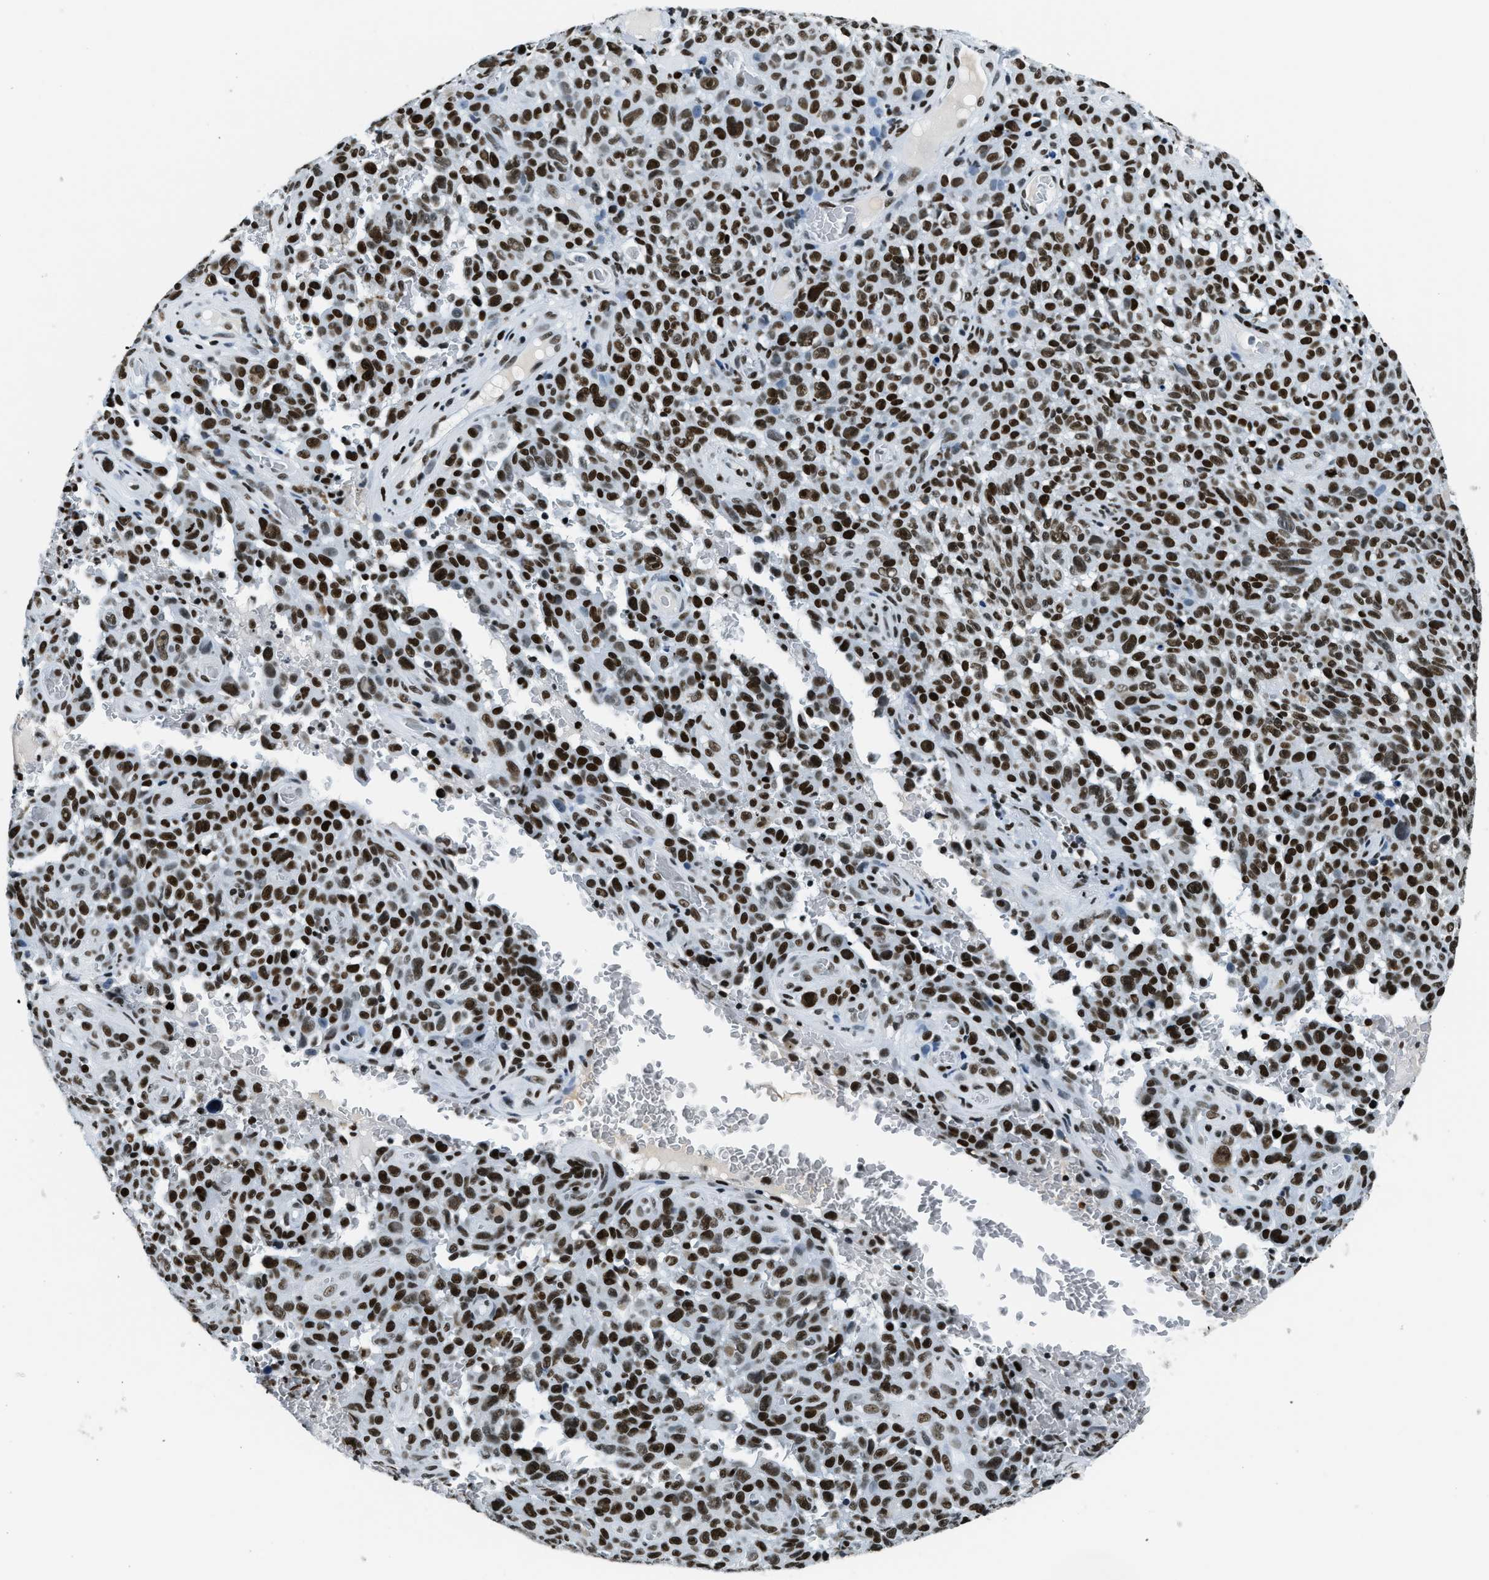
{"staining": {"intensity": "strong", "quantity": ">75%", "location": "nuclear"}, "tissue": "melanoma", "cell_type": "Tumor cells", "image_type": "cancer", "snomed": [{"axis": "morphology", "description": "Malignant melanoma, NOS"}, {"axis": "topography", "description": "Skin"}], "caption": "The micrograph demonstrates immunohistochemical staining of malignant melanoma. There is strong nuclear staining is present in approximately >75% of tumor cells.", "gene": "TOP1", "patient": {"sex": "female", "age": 82}}